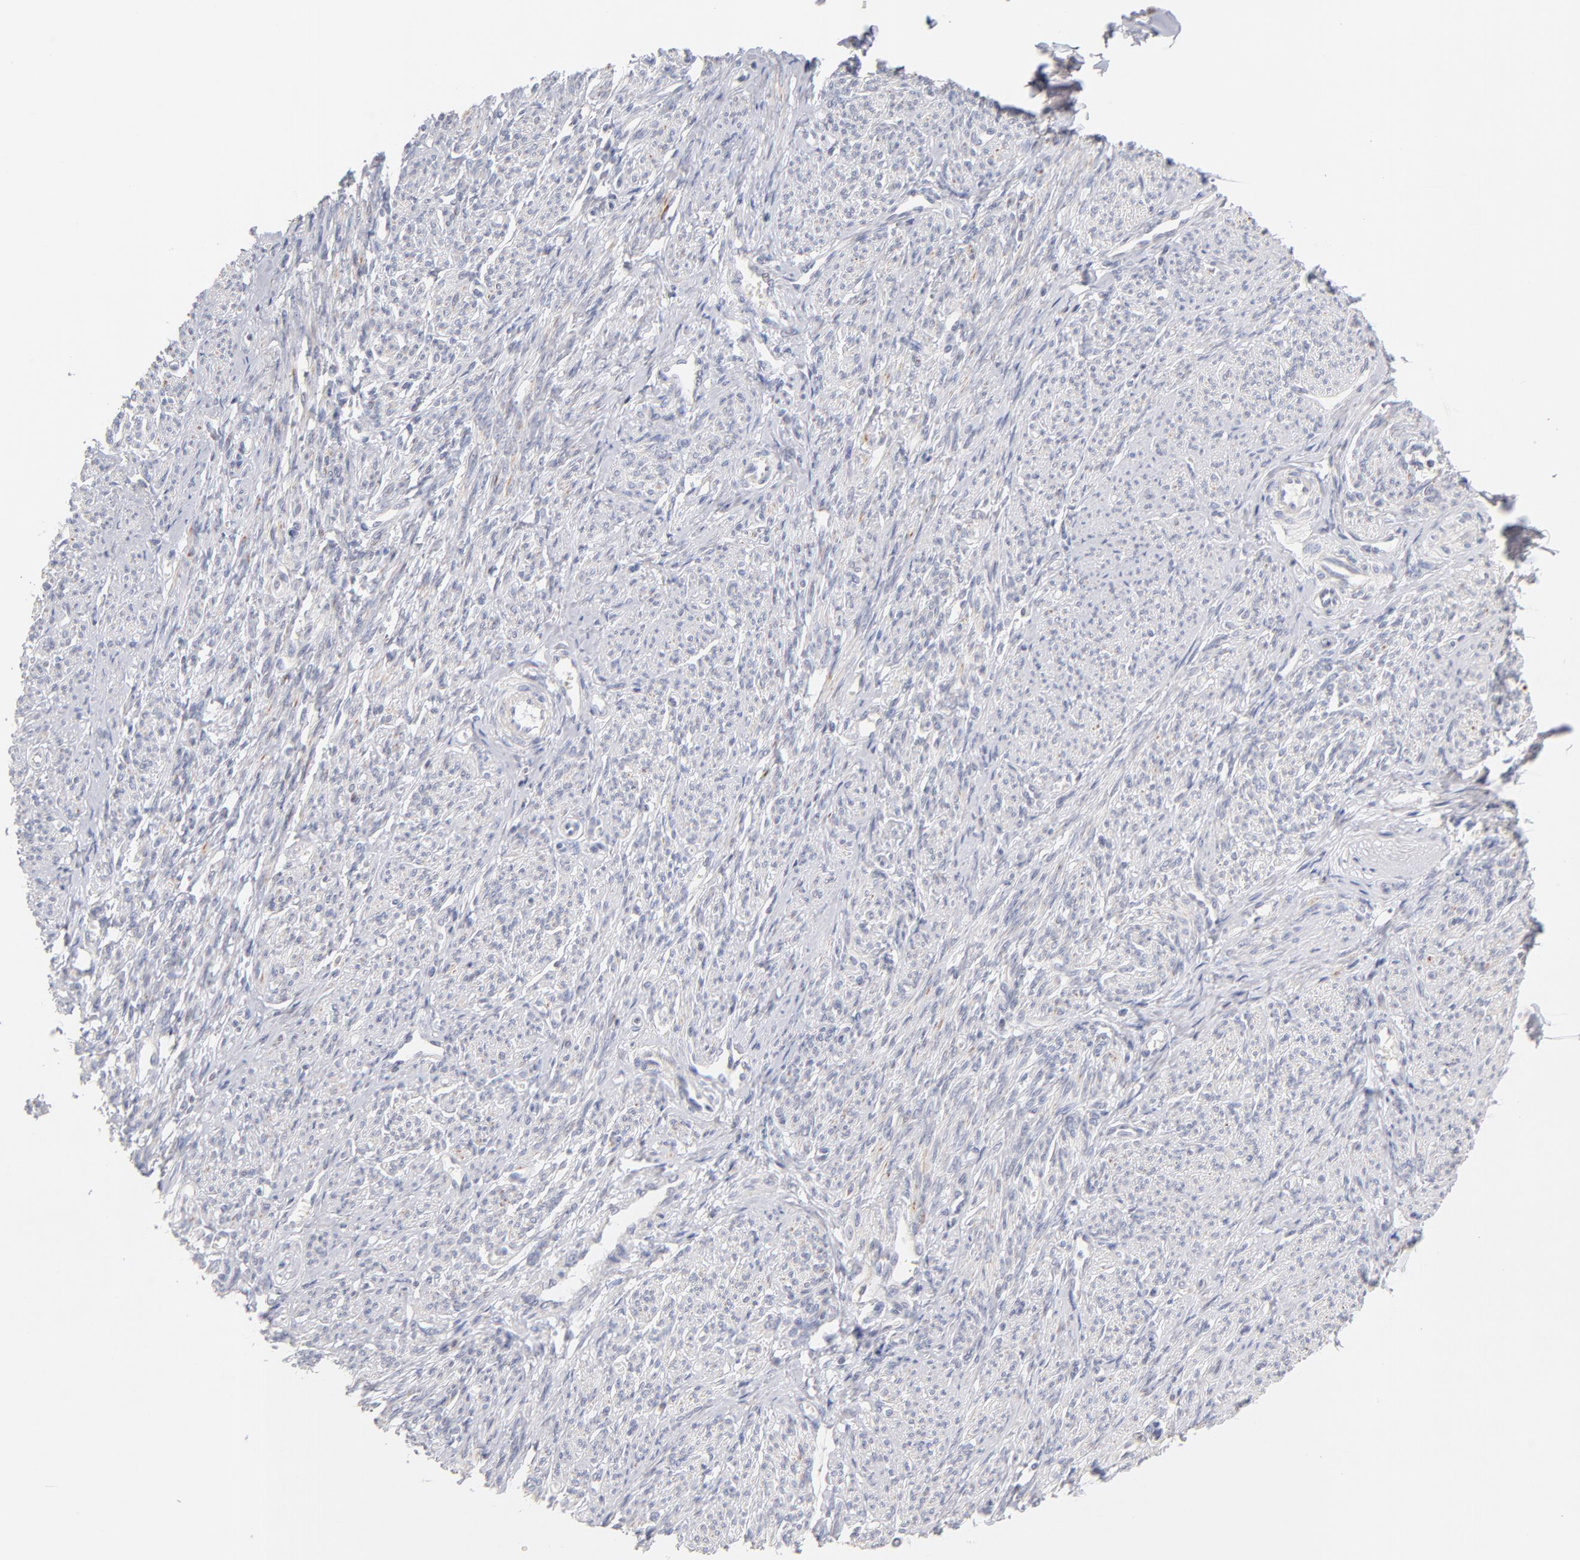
{"staining": {"intensity": "moderate", "quantity": "<25%", "location": "cytoplasmic/membranous"}, "tissue": "smooth muscle", "cell_type": "Smooth muscle cells", "image_type": "normal", "snomed": [{"axis": "morphology", "description": "Normal tissue, NOS"}, {"axis": "topography", "description": "Smooth muscle"}], "caption": "High-magnification brightfield microscopy of normal smooth muscle stained with DAB (3,3'-diaminobenzidine) (brown) and counterstained with hematoxylin (blue). smooth muscle cells exhibit moderate cytoplasmic/membranous staining is present in approximately<25% of cells. Using DAB (3,3'-diaminobenzidine) (brown) and hematoxylin (blue) stains, captured at high magnification using brightfield microscopy.", "gene": "PARP1", "patient": {"sex": "female", "age": 65}}